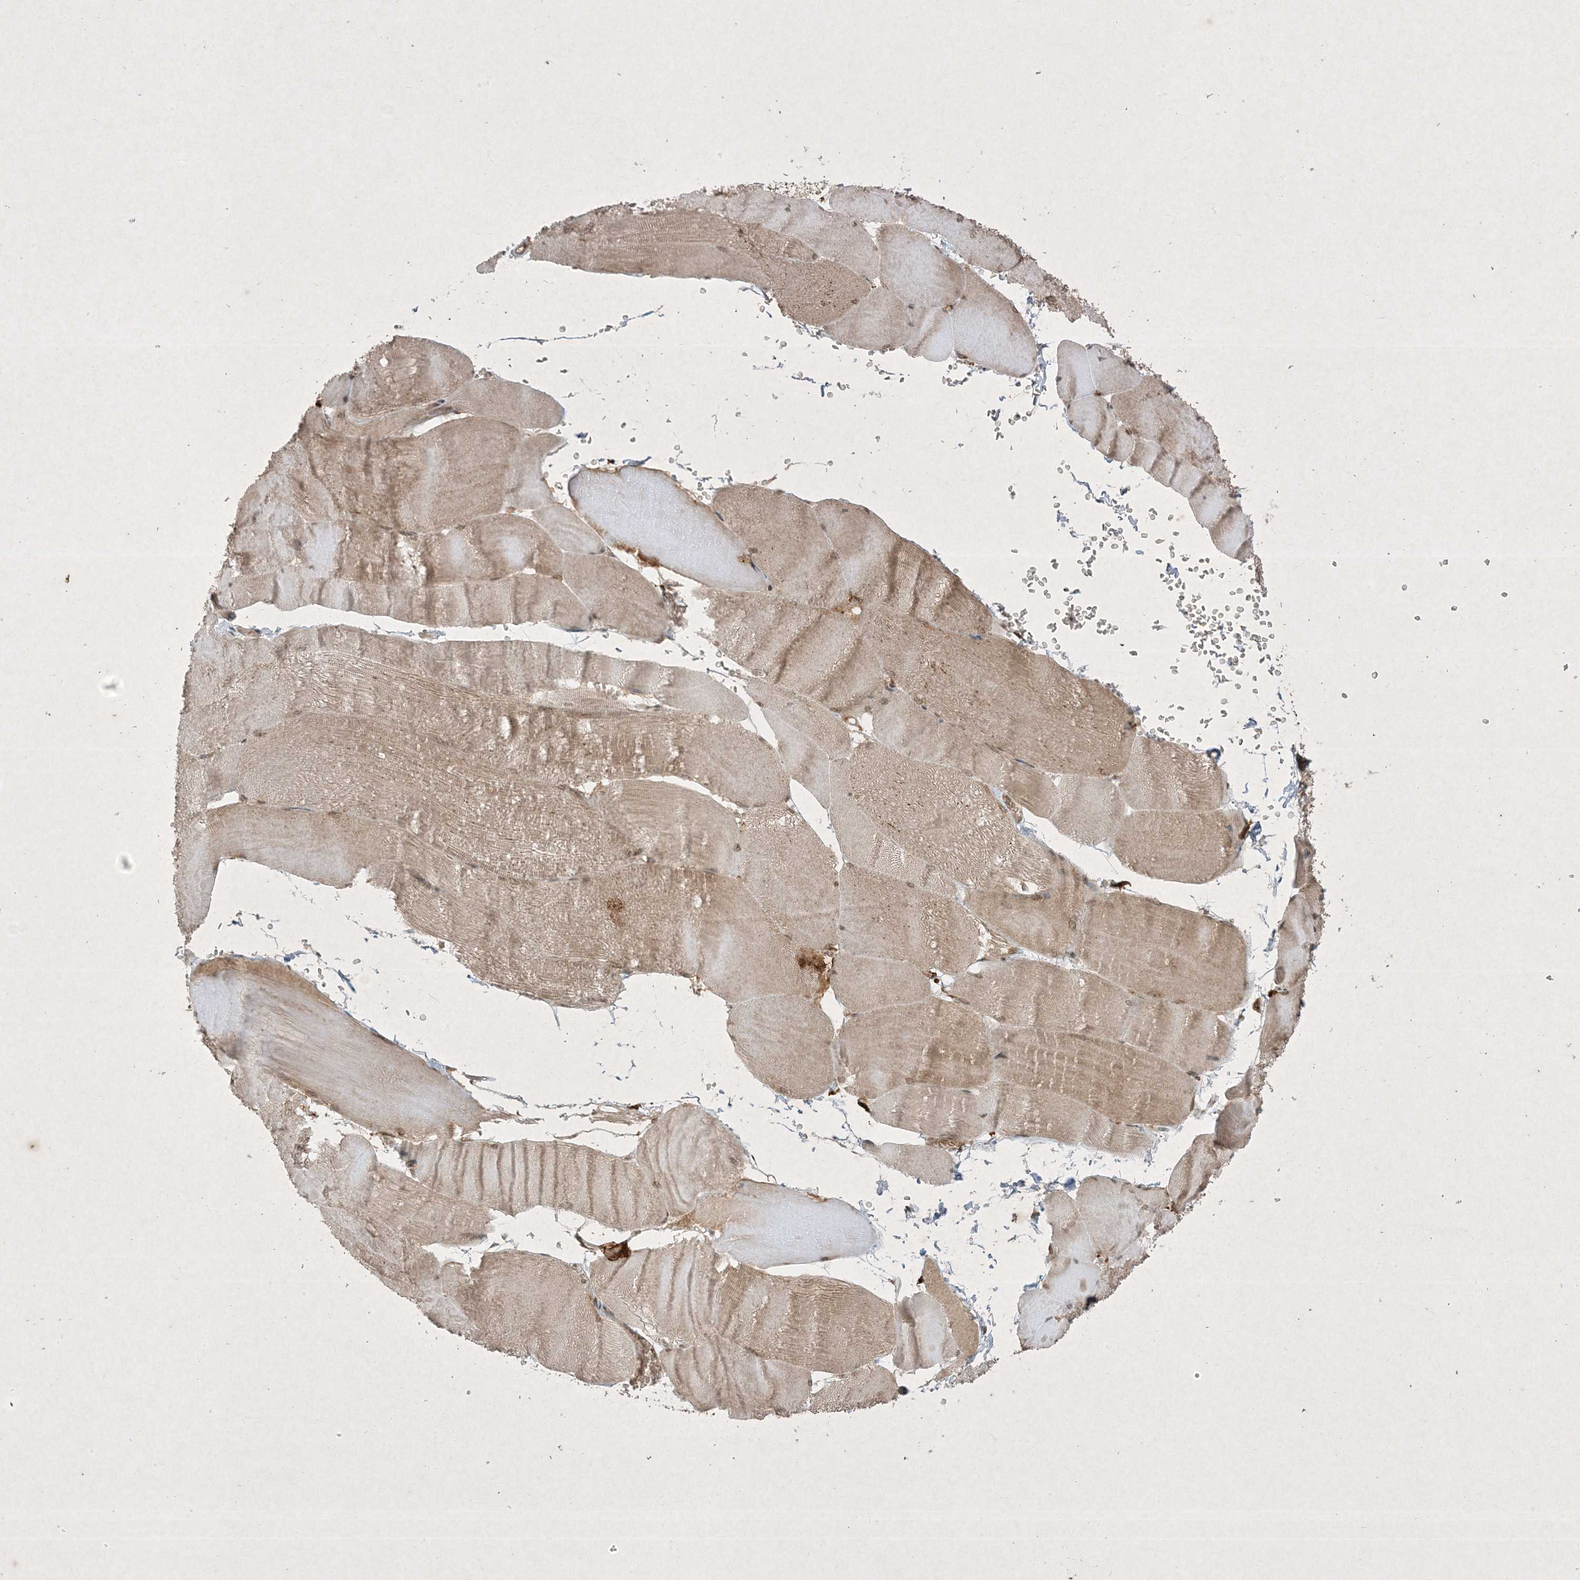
{"staining": {"intensity": "weak", "quantity": "<25%", "location": "cytoplasmic/membranous"}, "tissue": "skeletal muscle", "cell_type": "Myocytes", "image_type": "normal", "snomed": [{"axis": "morphology", "description": "Normal tissue, NOS"}, {"axis": "morphology", "description": "Basal cell carcinoma"}, {"axis": "topography", "description": "Skeletal muscle"}], "caption": "DAB immunohistochemical staining of unremarkable skeletal muscle shows no significant expression in myocytes.", "gene": "PTK6", "patient": {"sex": "female", "age": 64}}